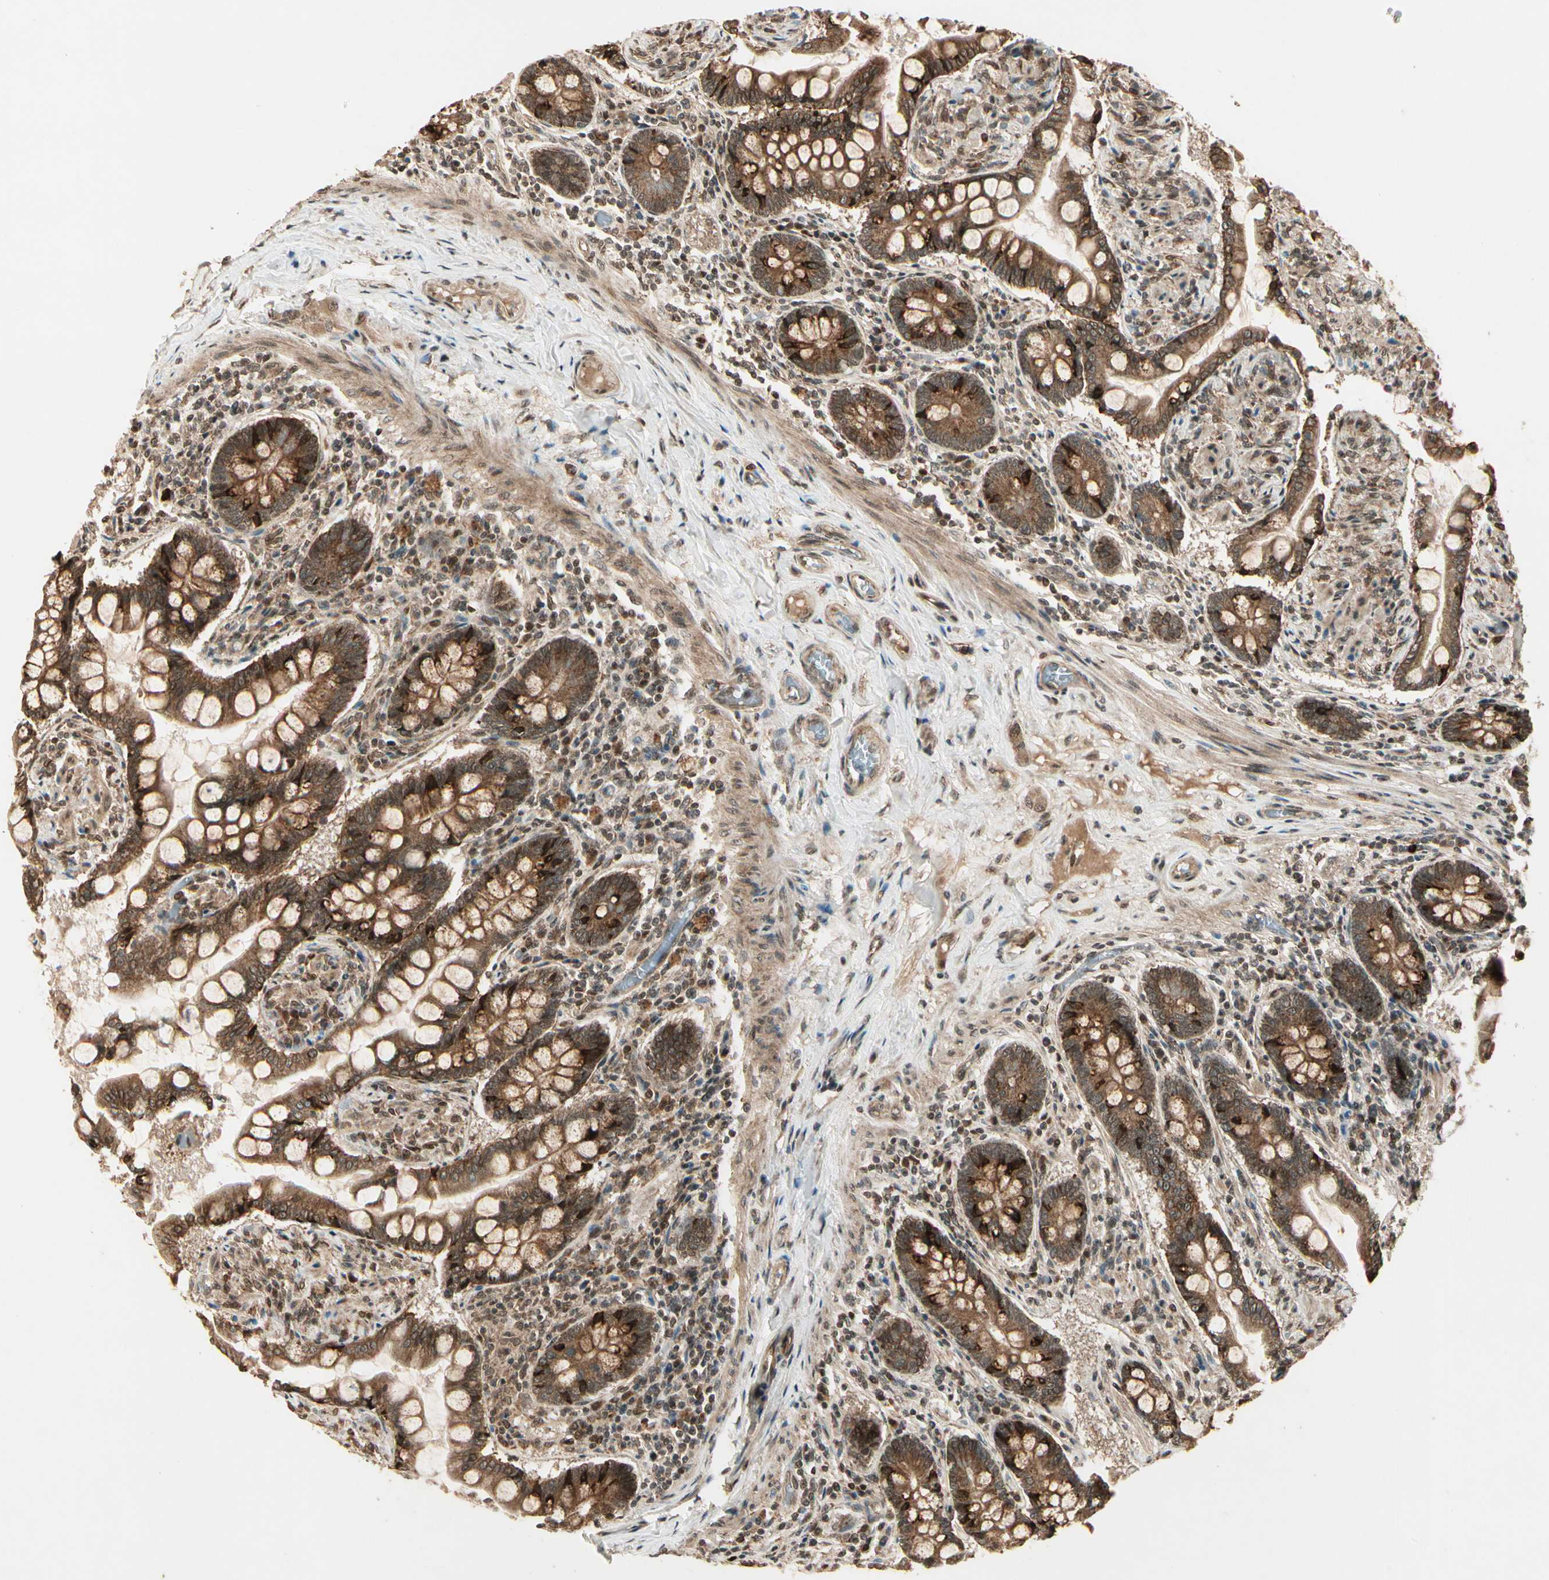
{"staining": {"intensity": "strong", "quantity": ">75%", "location": "cytoplasmic/membranous"}, "tissue": "small intestine", "cell_type": "Glandular cells", "image_type": "normal", "snomed": [{"axis": "morphology", "description": "Normal tissue, NOS"}, {"axis": "topography", "description": "Small intestine"}], "caption": "Immunohistochemical staining of normal small intestine displays >75% levels of strong cytoplasmic/membranous protein positivity in approximately >75% of glandular cells. Nuclei are stained in blue.", "gene": "GLUL", "patient": {"sex": "male", "age": 41}}